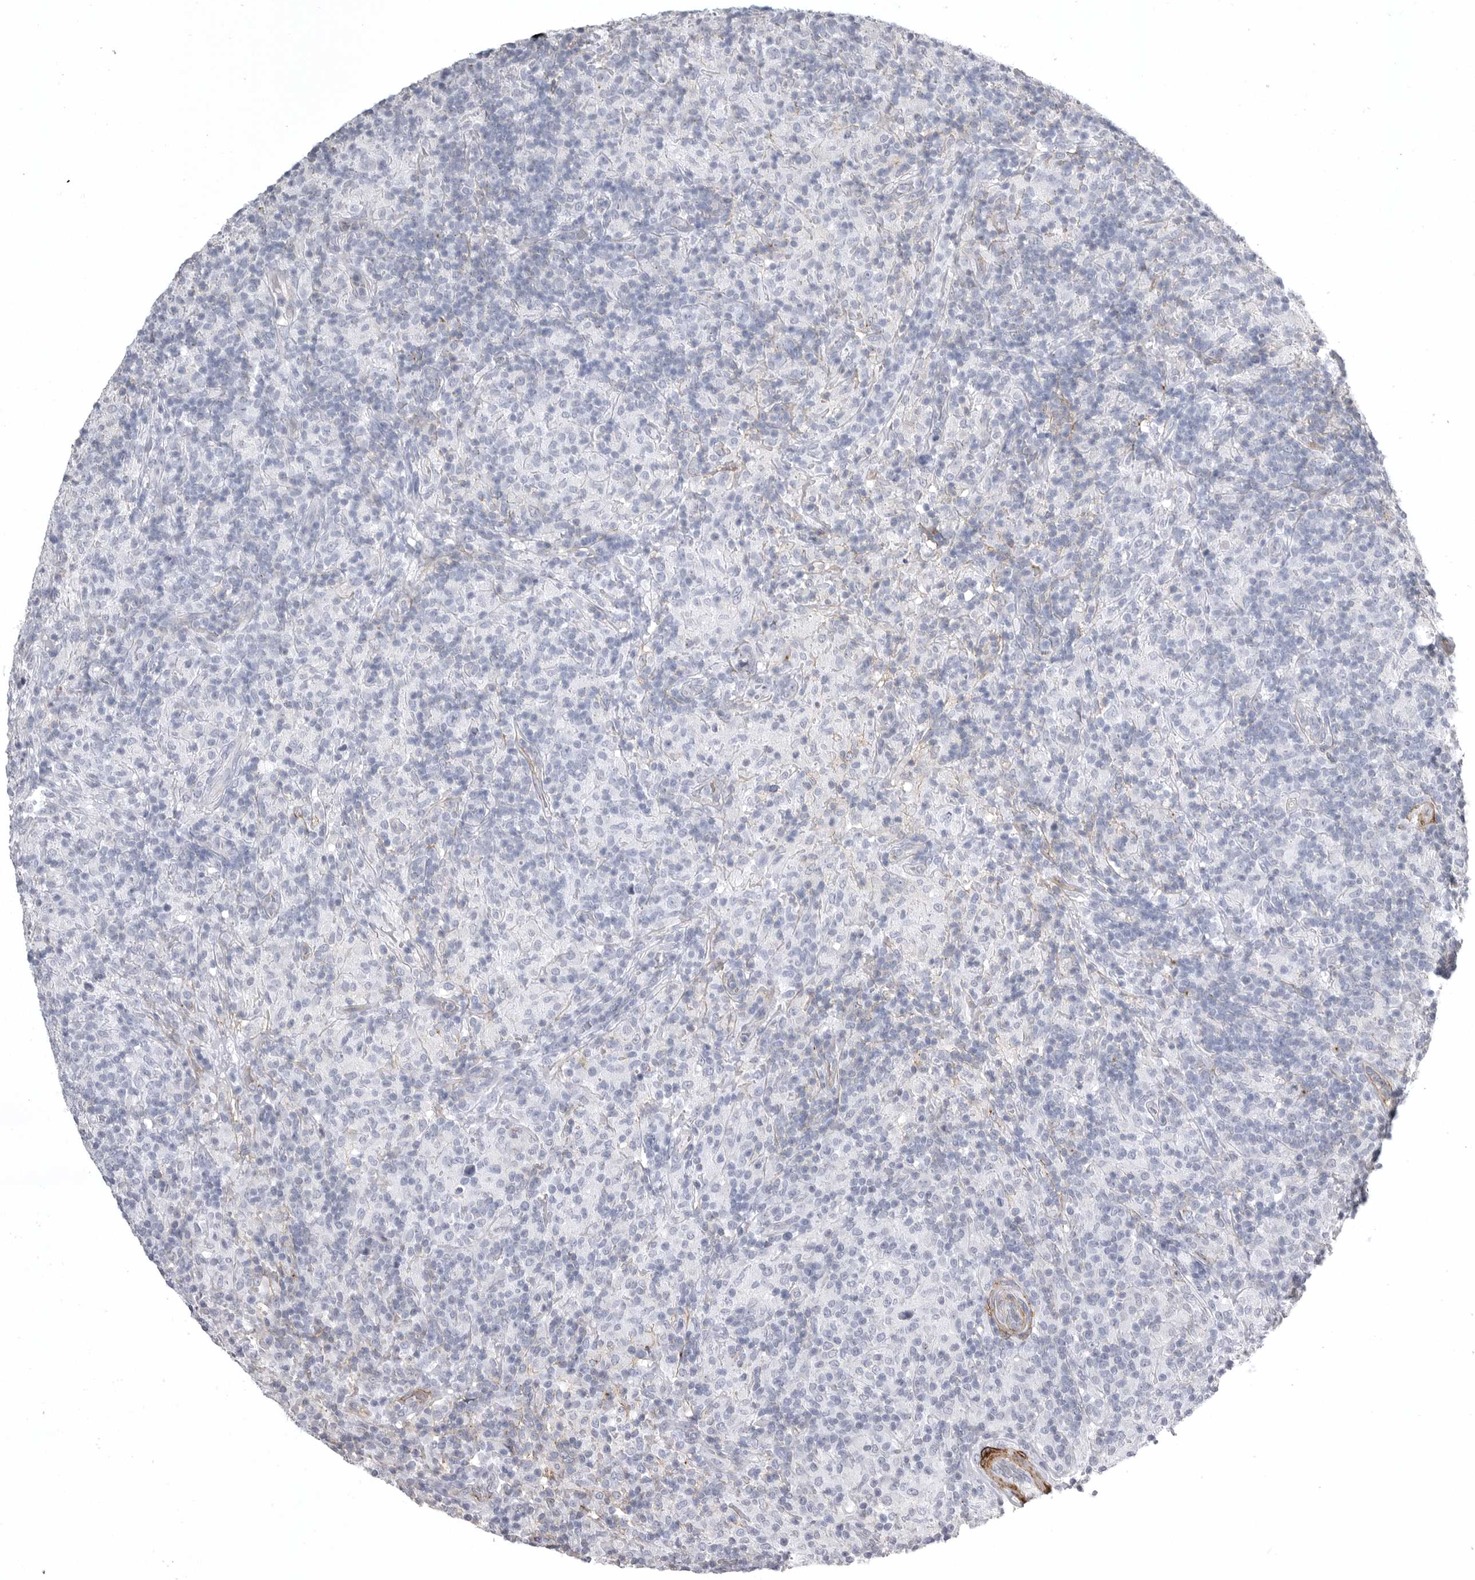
{"staining": {"intensity": "negative", "quantity": "none", "location": "none"}, "tissue": "lymphoma", "cell_type": "Tumor cells", "image_type": "cancer", "snomed": [{"axis": "morphology", "description": "Hodgkin's disease, NOS"}, {"axis": "topography", "description": "Lymph node"}], "caption": "This micrograph is of lymphoma stained with IHC to label a protein in brown with the nuclei are counter-stained blue. There is no positivity in tumor cells.", "gene": "AOC3", "patient": {"sex": "male", "age": 70}}